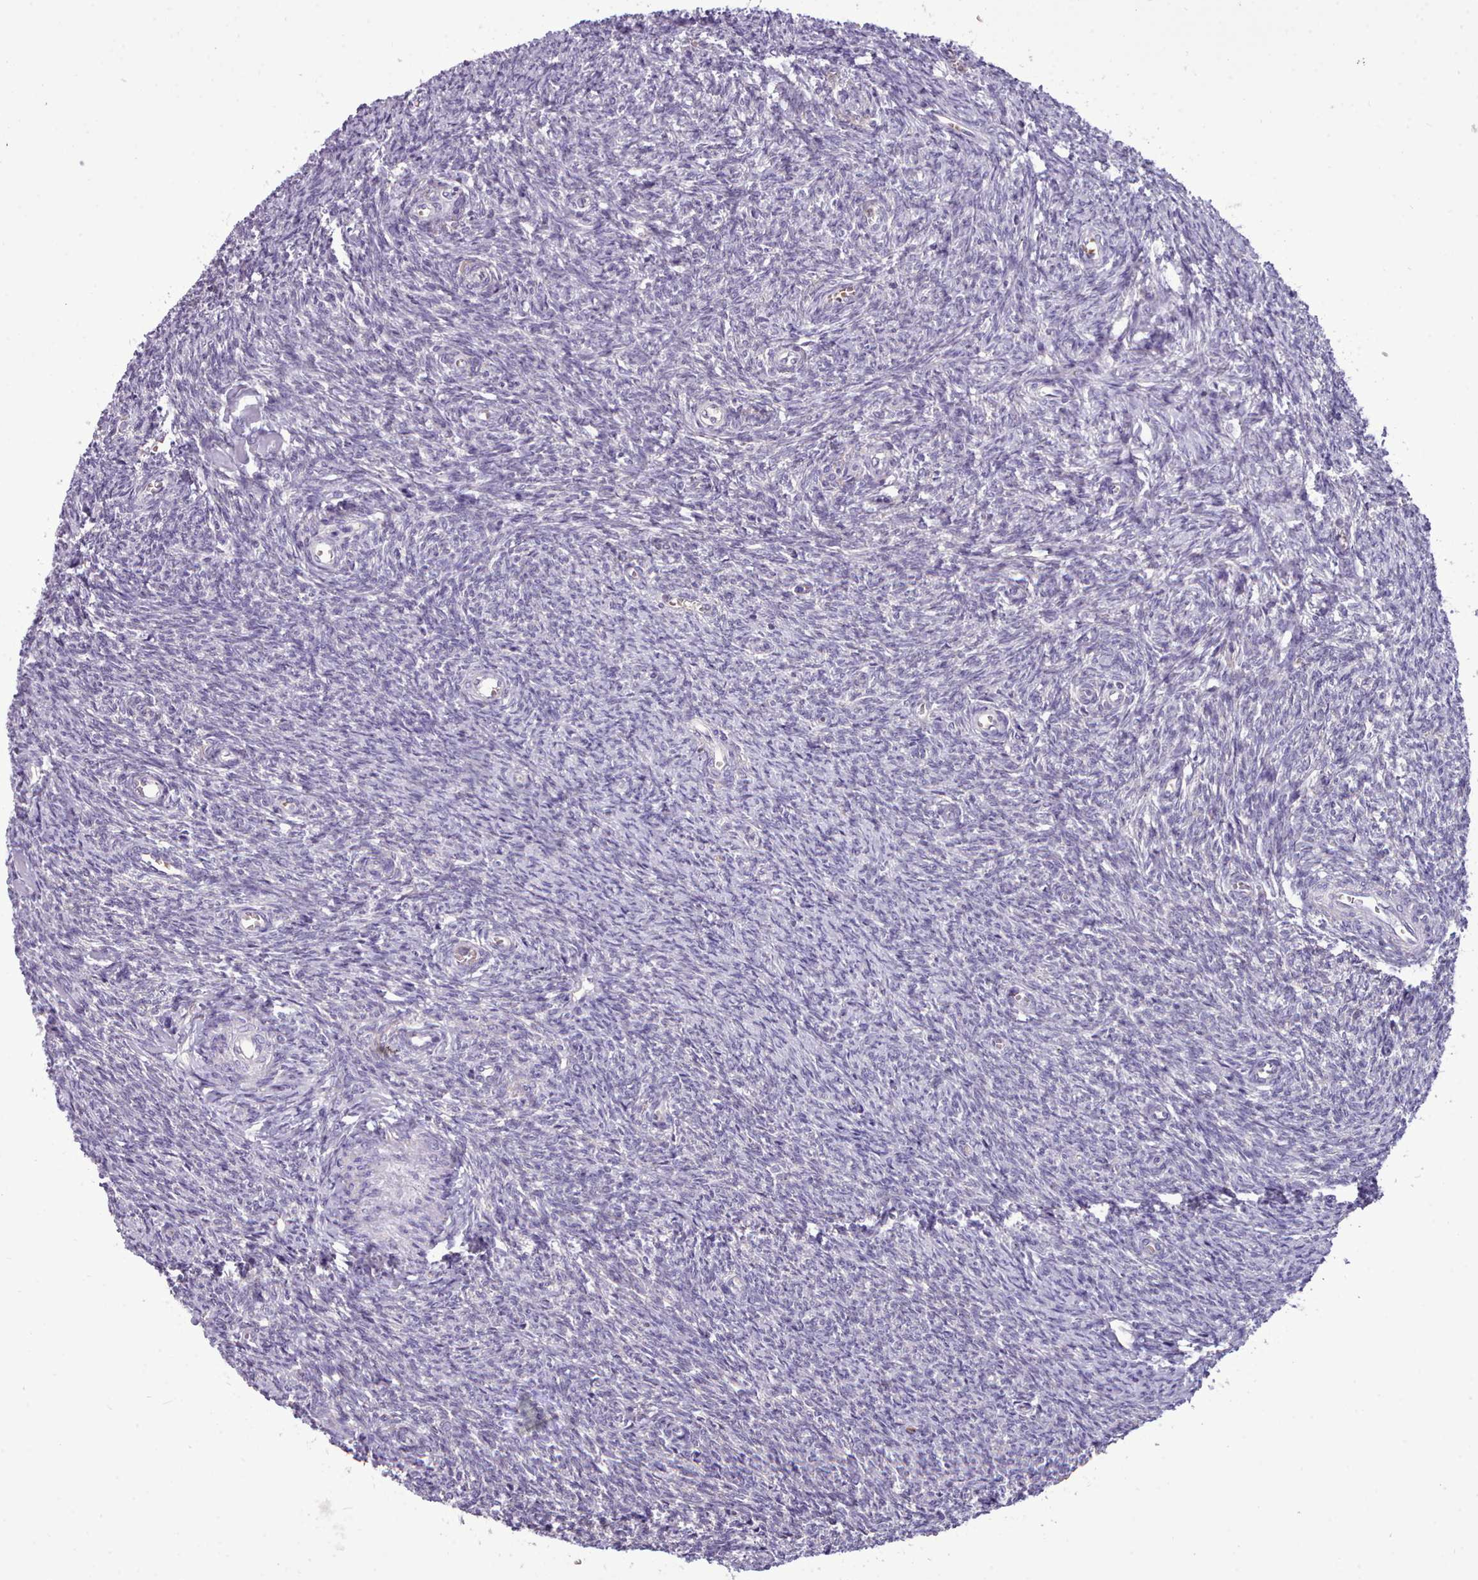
{"staining": {"intensity": "negative", "quantity": "none", "location": "none"}, "tissue": "ovary", "cell_type": "Ovarian stroma cells", "image_type": "normal", "snomed": [{"axis": "morphology", "description": "Normal tissue, NOS"}, {"axis": "topography", "description": "Ovary"}], "caption": "Immunohistochemistry micrograph of unremarkable ovary stained for a protein (brown), which displays no expression in ovarian stroma cells.", "gene": "KCTD16", "patient": {"sex": "female", "age": 44}}